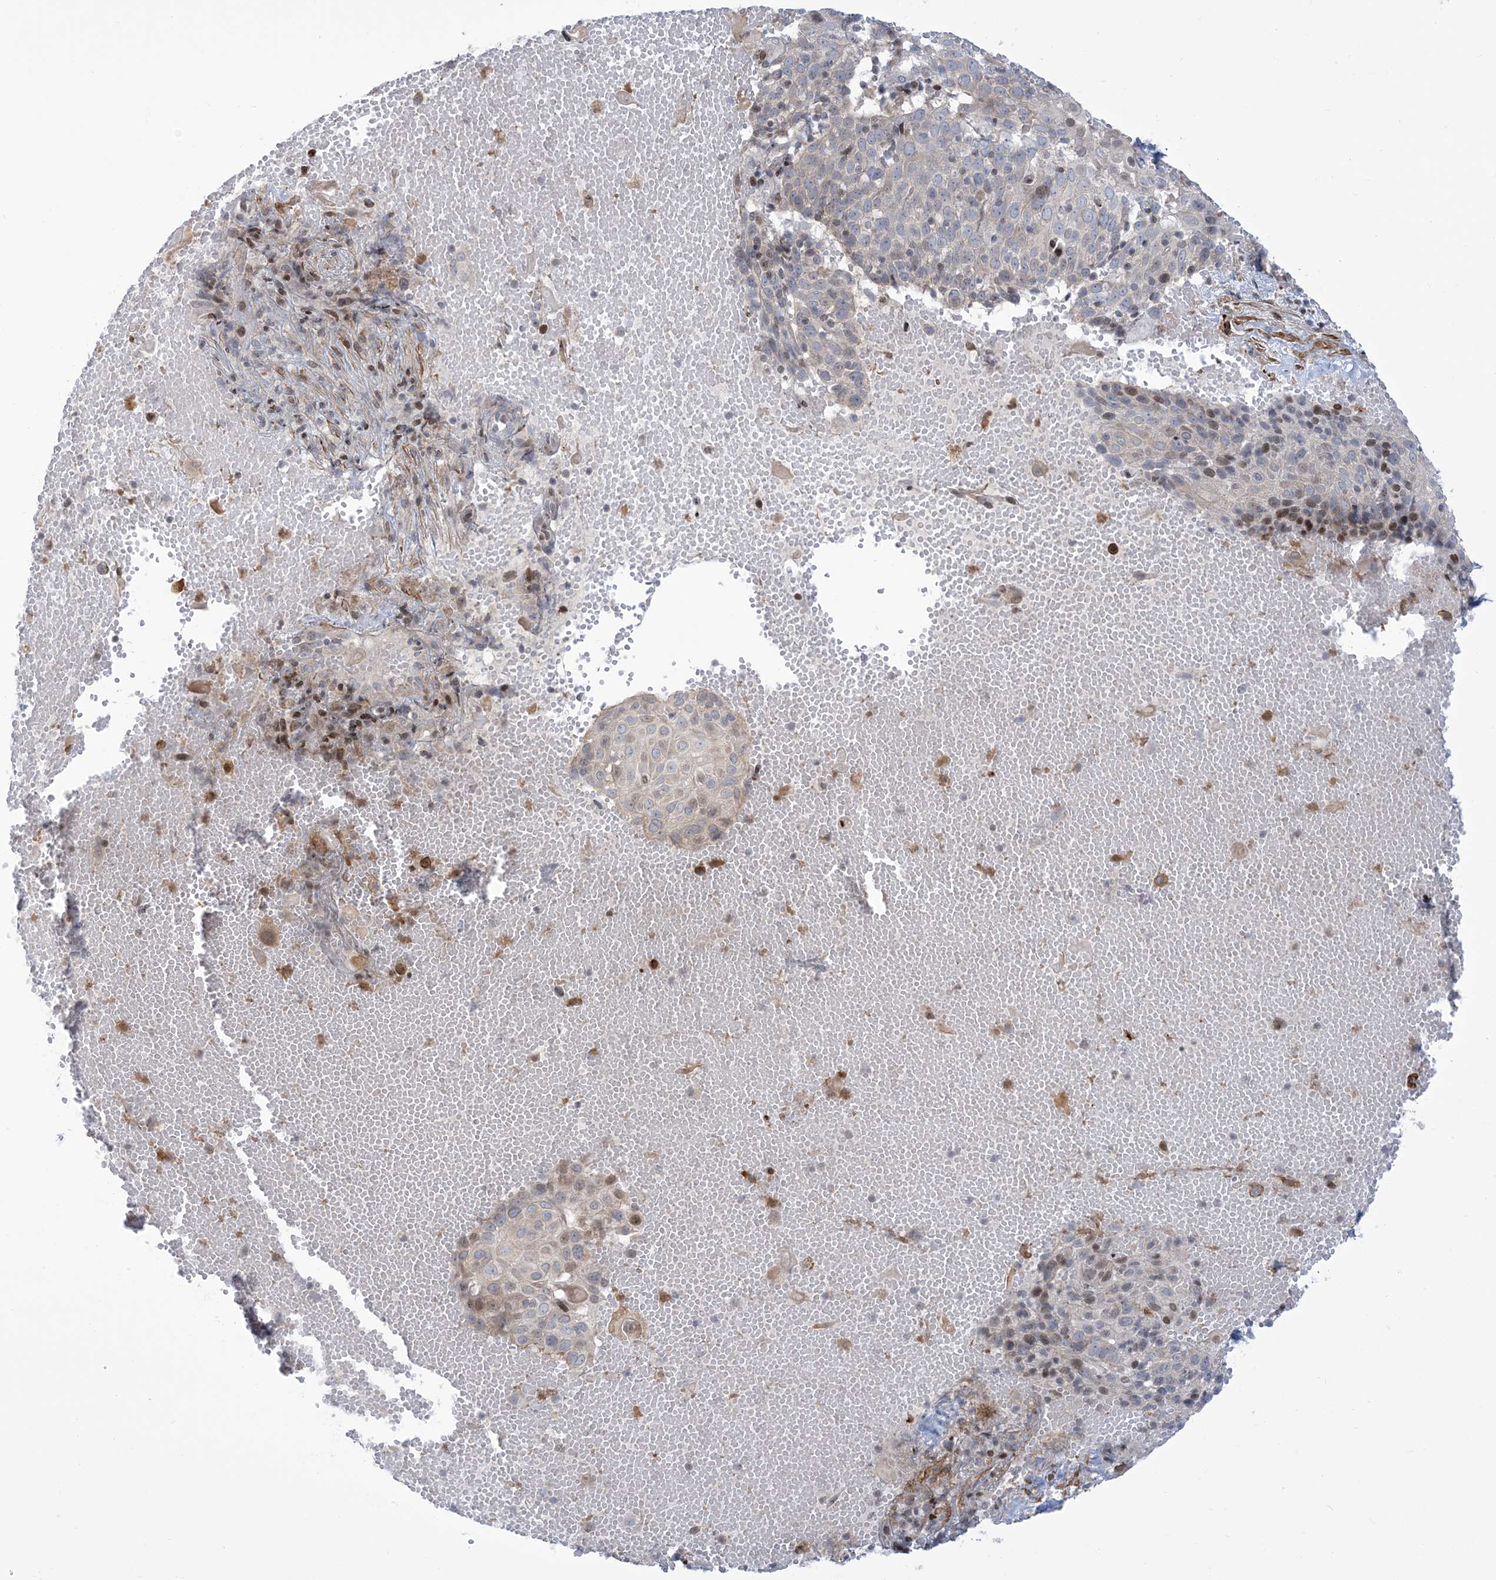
{"staining": {"intensity": "negative", "quantity": "none", "location": "none"}, "tissue": "cervical cancer", "cell_type": "Tumor cells", "image_type": "cancer", "snomed": [{"axis": "morphology", "description": "Squamous cell carcinoma, NOS"}, {"axis": "topography", "description": "Cervix"}], "caption": "Immunohistochemical staining of human cervical cancer (squamous cell carcinoma) demonstrates no significant staining in tumor cells. (DAB (3,3'-diaminobenzidine) IHC visualized using brightfield microscopy, high magnification).", "gene": "AFTPH", "patient": {"sex": "female", "age": 74}}